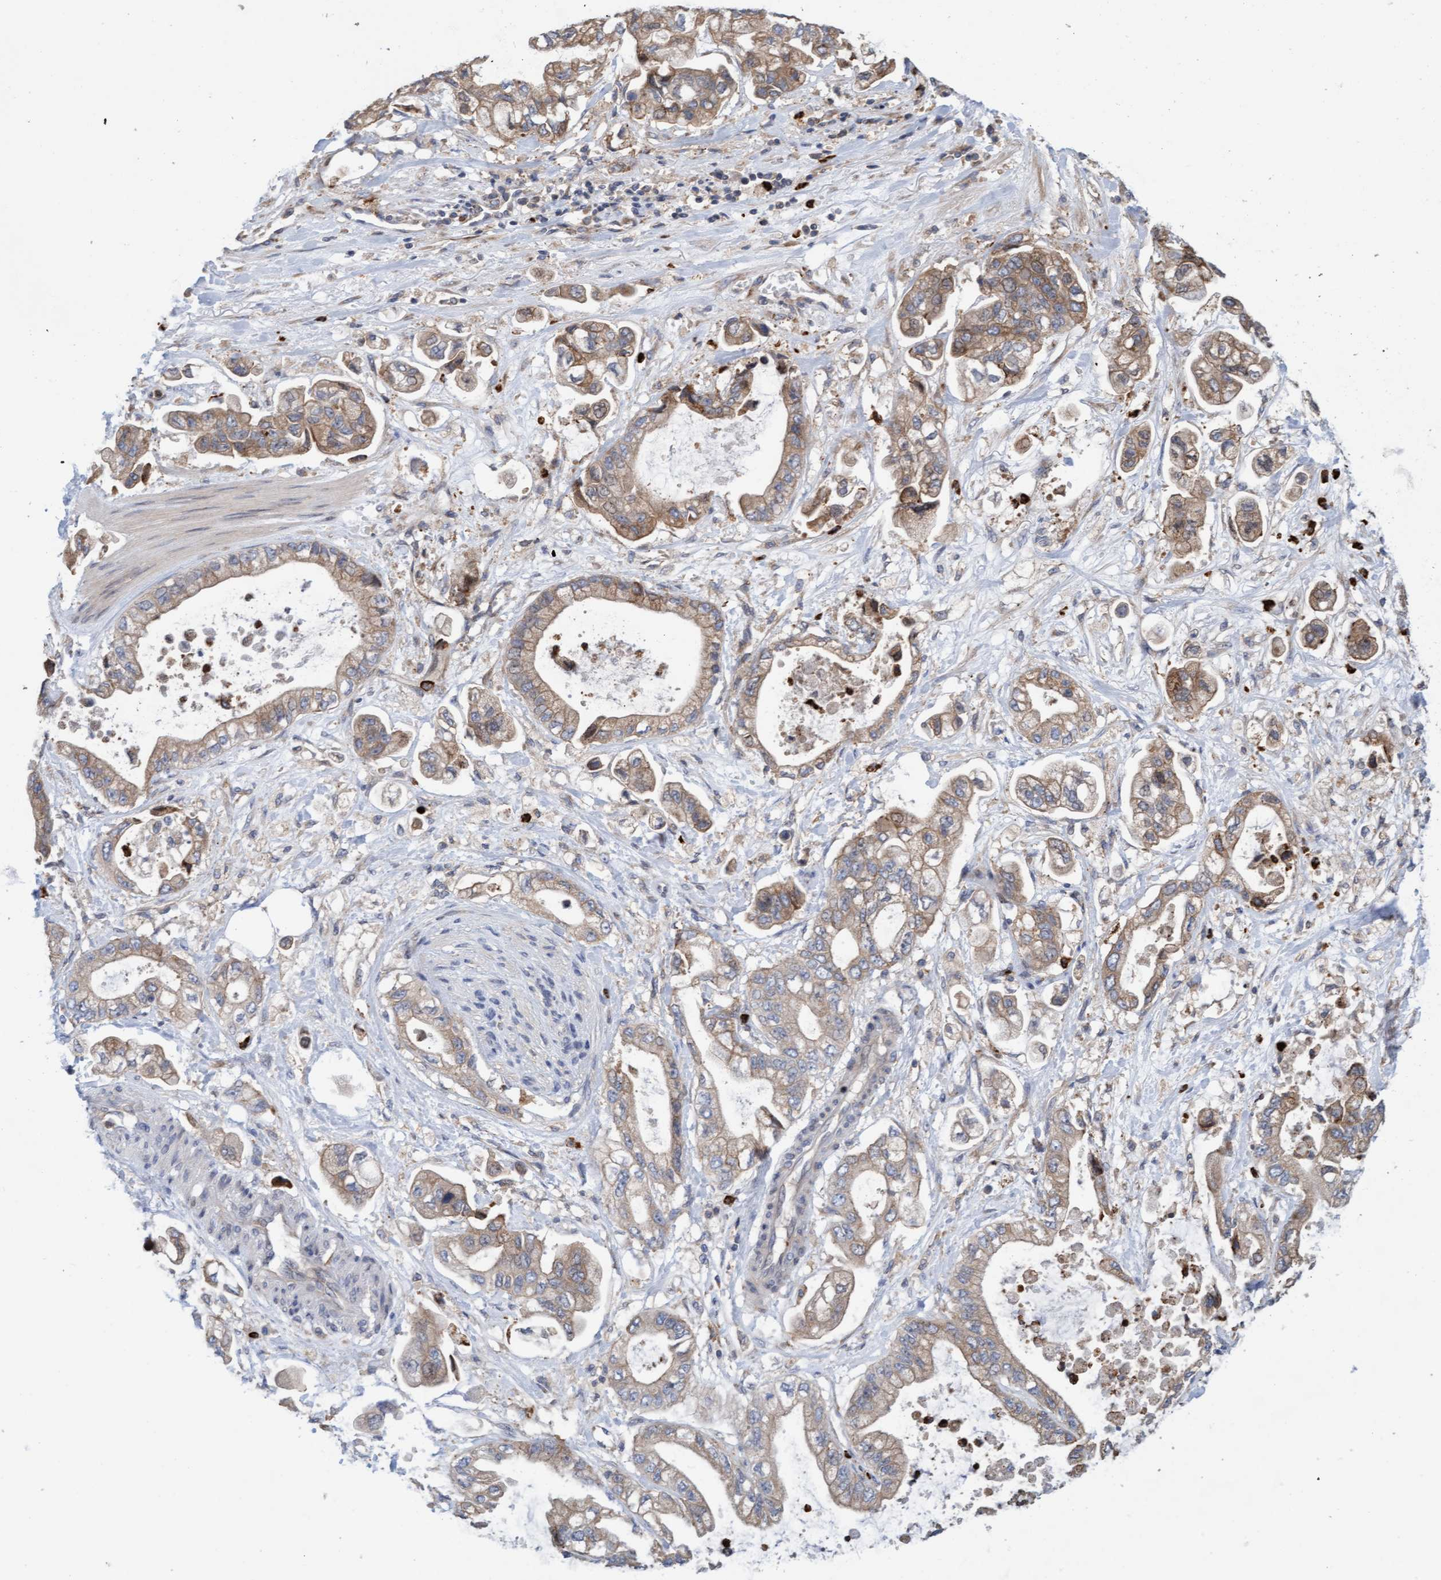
{"staining": {"intensity": "weak", "quantity": ">75%", "location": "cytoplasmic/membranous"}, "tissue": "stomach cancer", "cell_type": "Tumor cells", "image_type": "cancer", "snomed": [{"axis": "morphology", "description": "Normal tissue, NOS"}, {"axis": "morphology", "description": "Adenocarcinoma, NOS"}, {"axis": "topography", "description": "Stomach"}], "caption": "Adenocarcinoma (stomach) was stained to show a protein in brown. There is low levels of weak cytoplasmic/membranous positivity in about >75% of tumor cells. The staining was performed using DAB to visualize the protein expression in brown, while the nuclei were stained in blue with hematoxylin (Magnification: 20x).", "gene": "MMP8", "patient": {"sex": "male", "age": 62}}